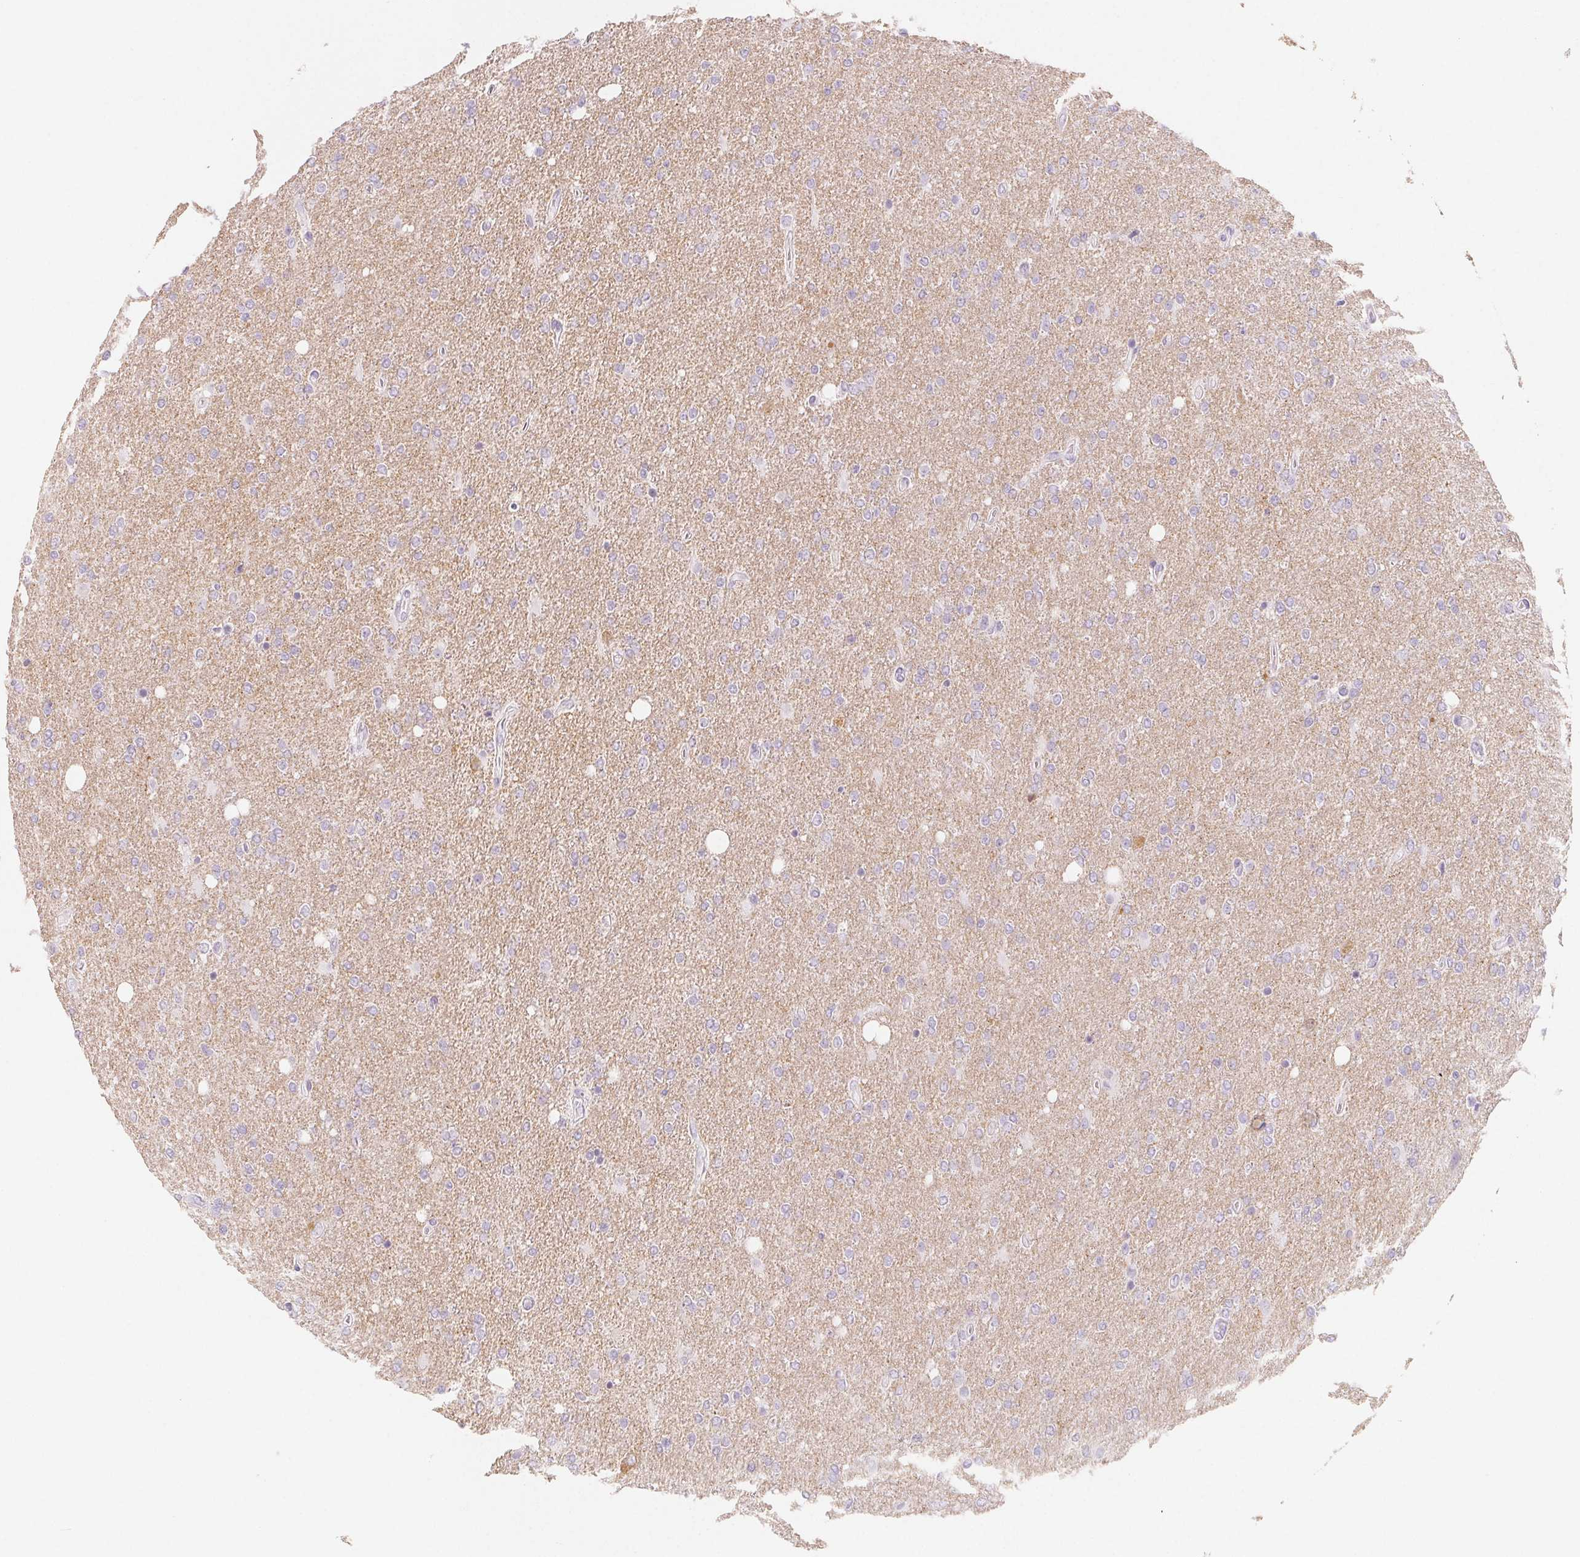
{"staining": {"intensity": "negative", "quantity": "none", "location": "none"}, "tissue": "glioma", "cell_type": "Tumor cells", "image_type": "cancer", "snomed": [{"axis": "morphology", "description": "Glioma, malignant, High grade"}, {"axis": "topography", "description": "Cerebral cortex"}], "caption": "This is a histopathology image of IHC staining of glioma, which shows no staining in tumor cells. (Stains: DAB IHC with hematoxylin counter stain, Microscopy: brightfield microscopy at high magnification).", "gene": "SH3GL2", "patient": {"sex": "male", "age": 70}}